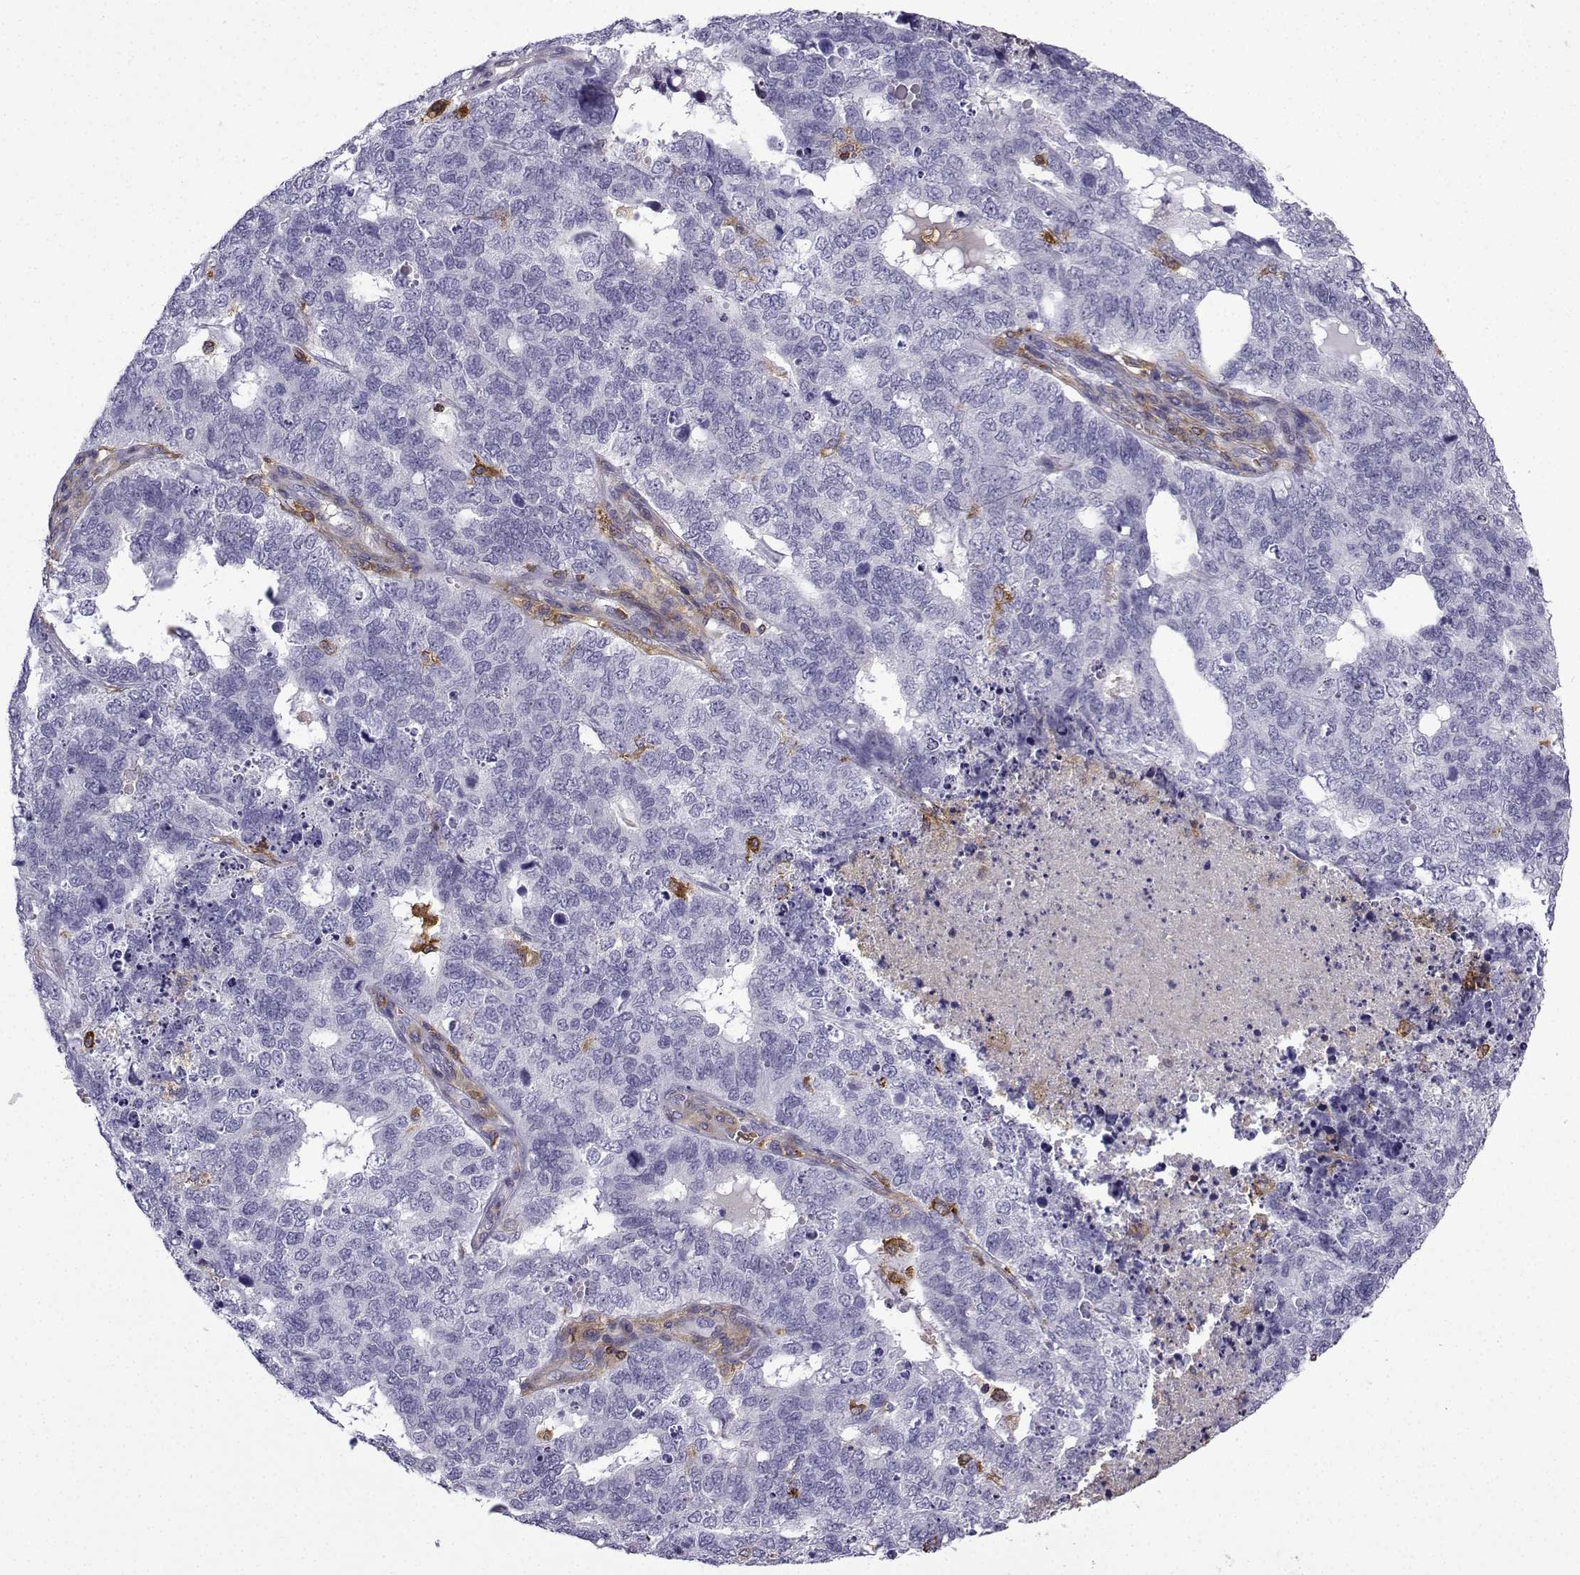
{"staining": {"intensity": "negative", "quantity": "none", "location": "none"}, "tissue": "cervical cancer", "cell_type": "Tumor cells", "image_type": "cancer", "snomed": [{"axis": "morphology", "description": "Squamous cell carcinoma, NOS"}, {"axis": "topography", "description": "Cervix"}], "caption": "Photomicrograph shows no protein expression in tumor cells of cervical squamous cell carcinoma tissue.", "gene": "DOCK10", "patient": {"sex": "female", "age": 63}}